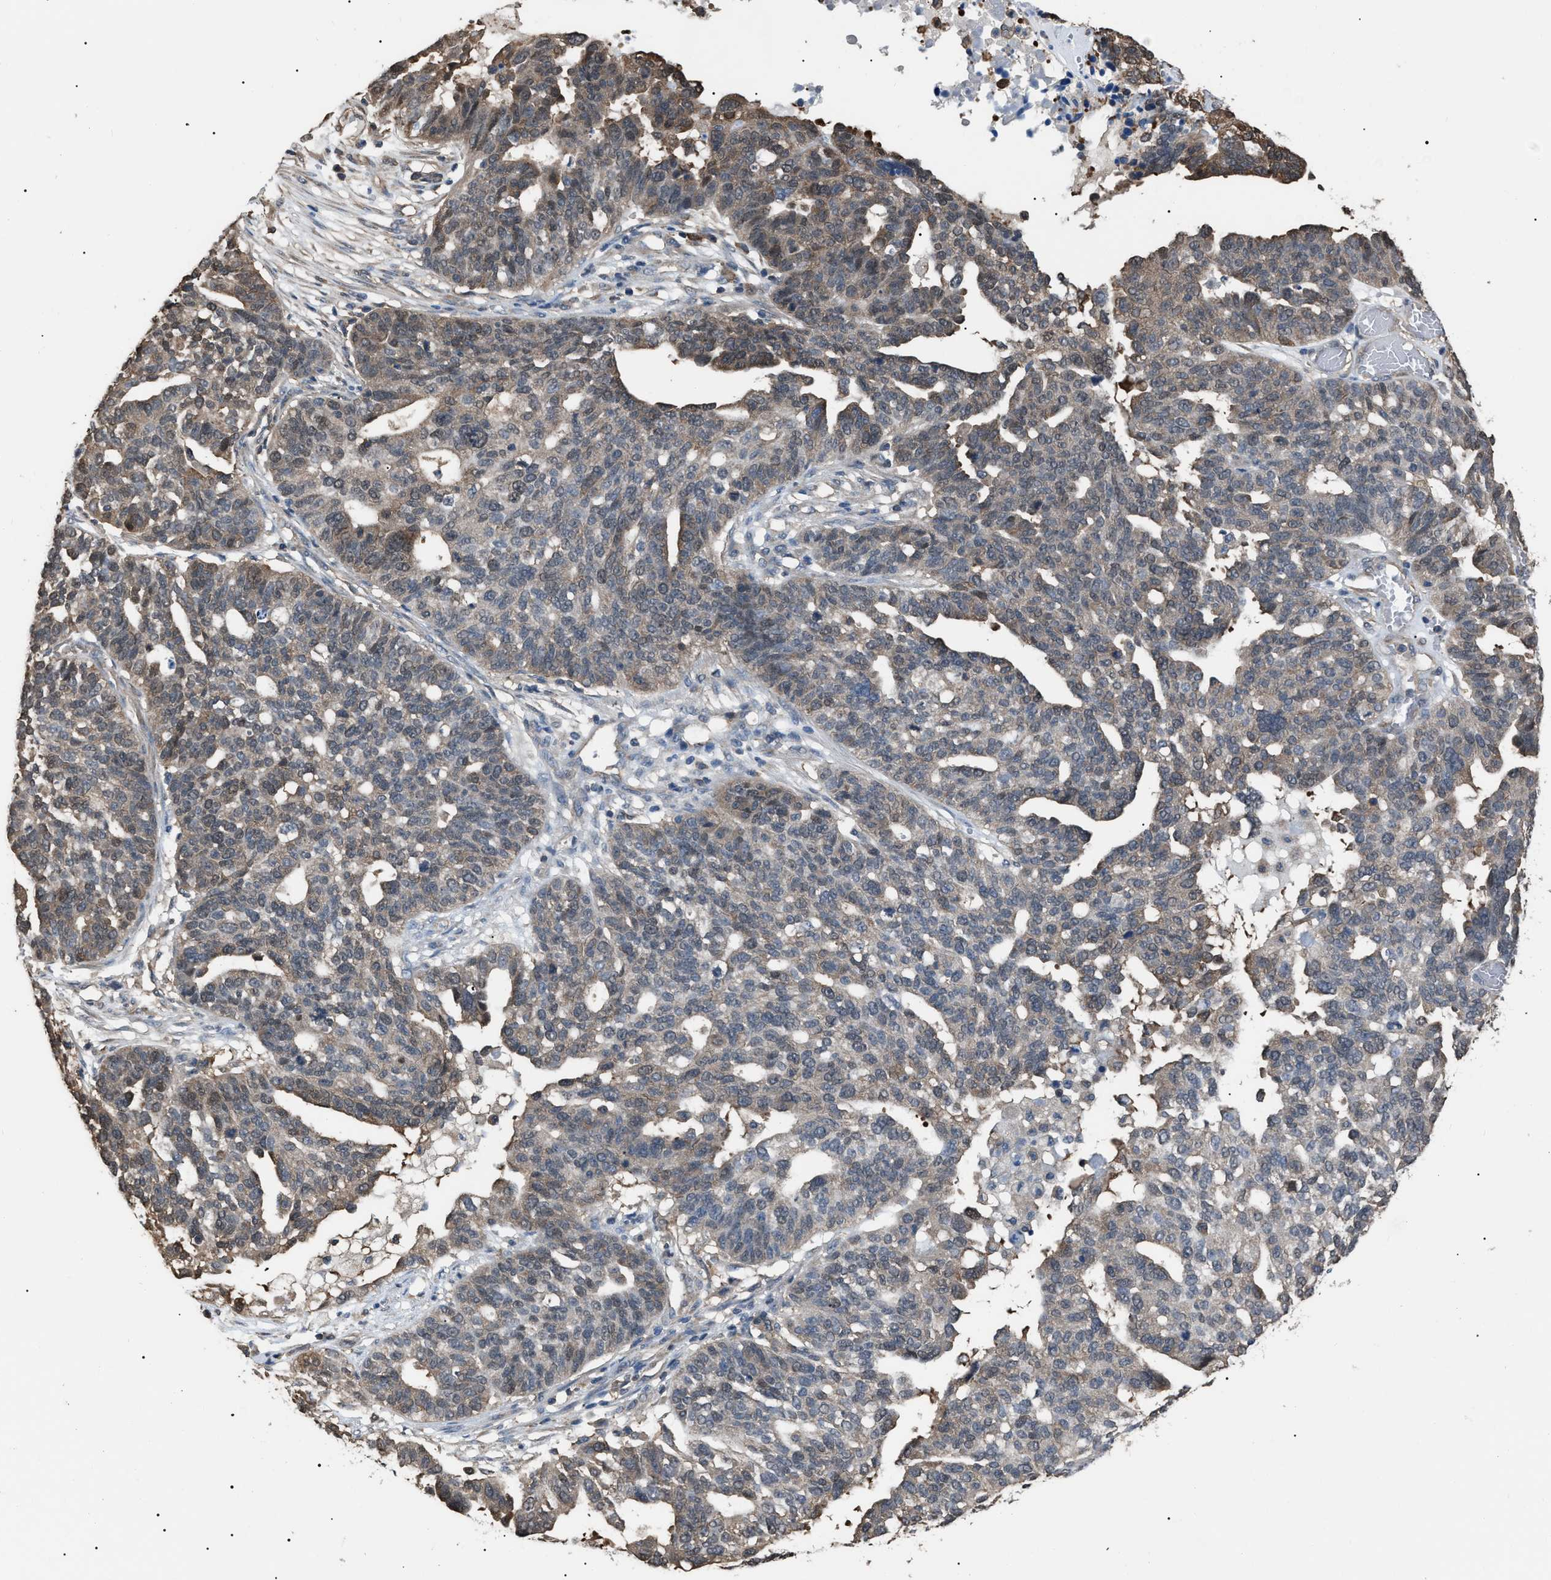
{"staining": {"intensity": "weak", "quantity": "25%-75%", "location": "cytoplasmic/membranous"}, "tissue": "ovarian cancer", "cell_type": "Tumor cells", "image_type": "cancer", "snomed": [{"axis": "morphology", "description": "Cystadenocarcinoma, serous, NOS"}, {"axis": "topography", "description": "Ovary"}], "caption": "Ovarian serous cystadenocarcinoma stained for a protein (brown) reveals weak cytoplasmic/membranous positive staining in approximately 25%-75% of tumor cells.", "gene": "PDCD5", "patient": {"sex": "female", "age": 59}}